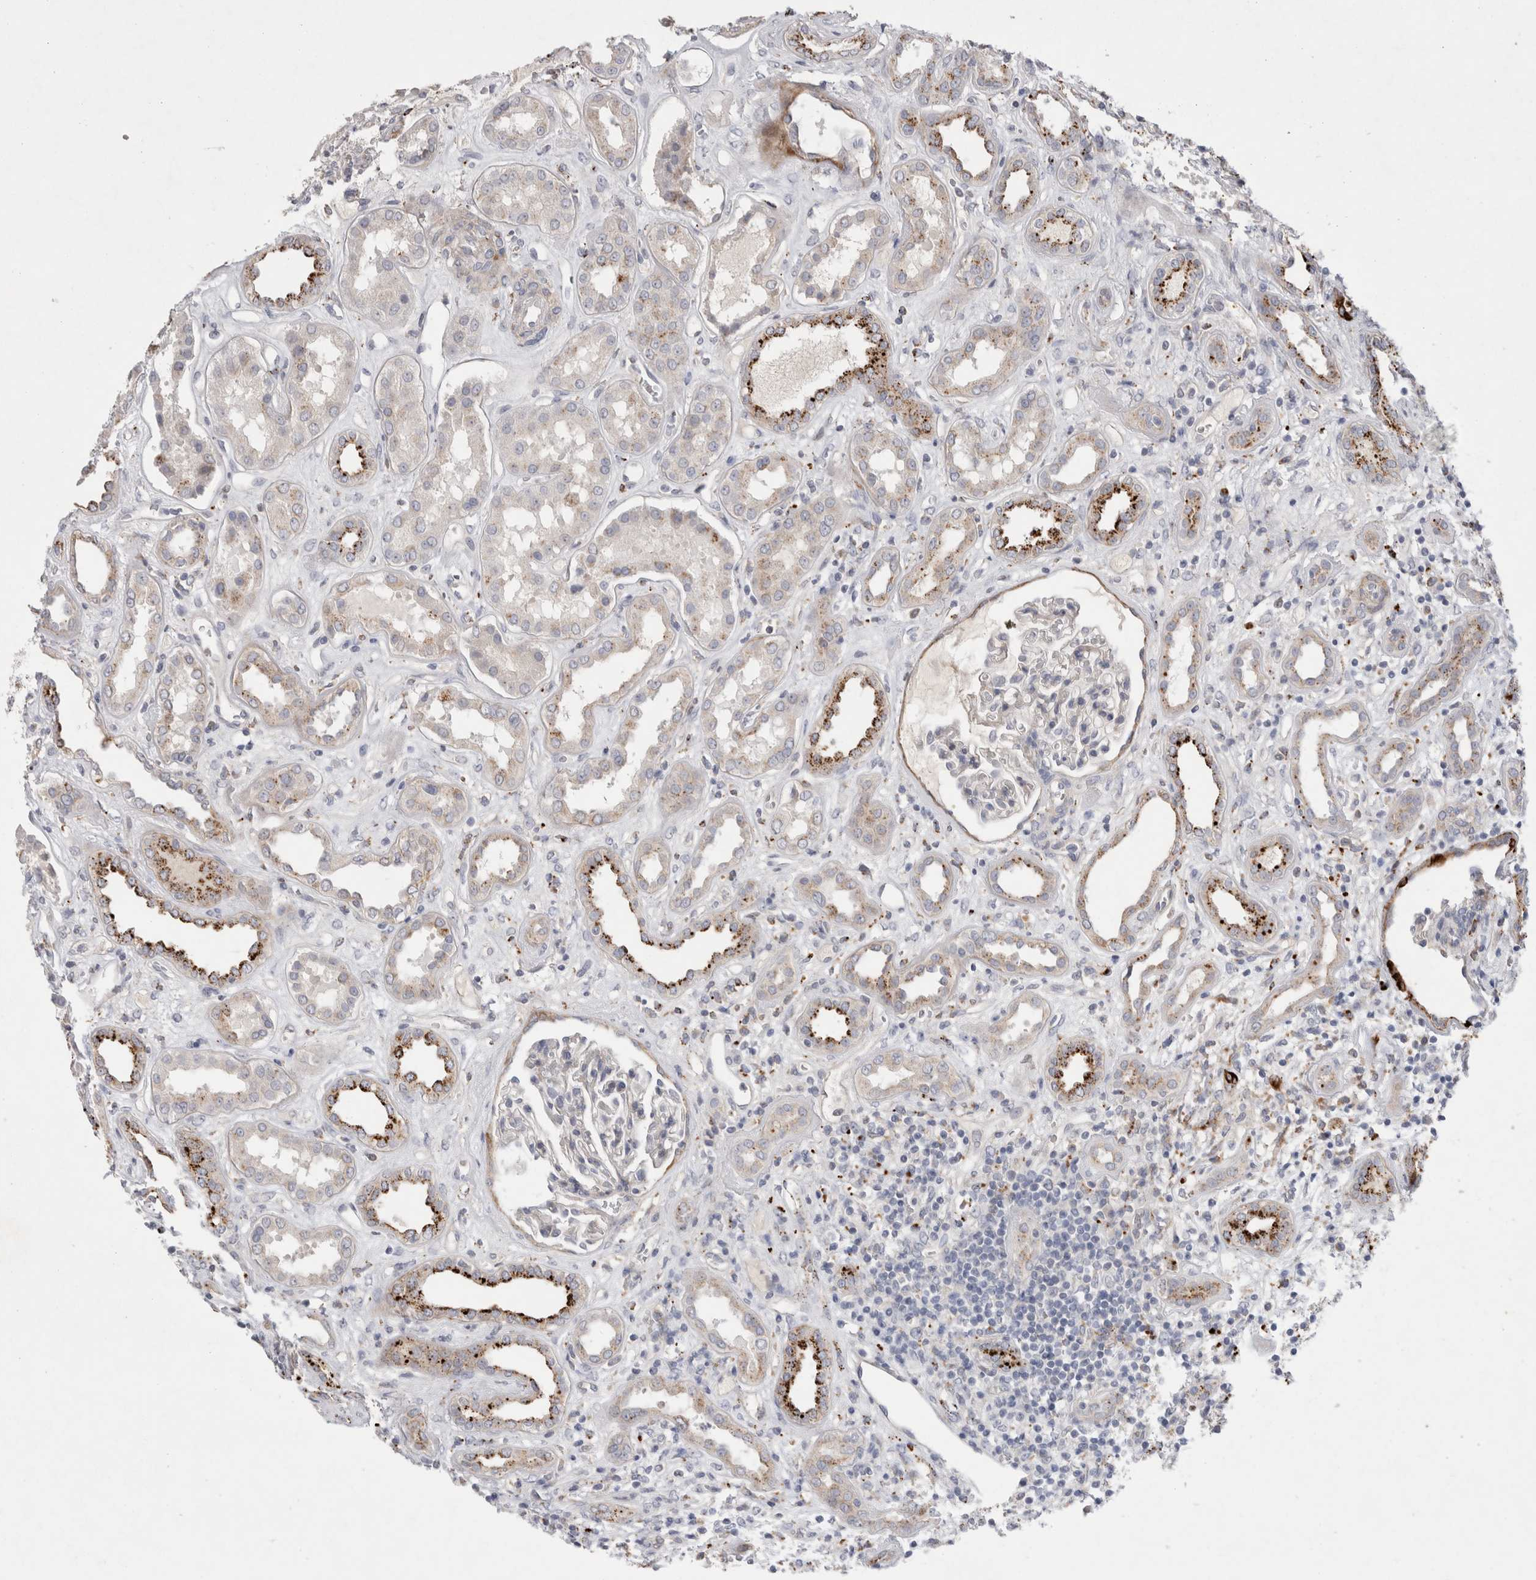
{"staining": {"intensity": "negative", "quantity": "none", "location": "none"}, "tissue": "kidney", "cell_type": "Cells in glomeruli", "image_type": "normal", "snomed": [{"axis": "morphology", "description": "Normal tissue, NOS"}, {"axis": "topography", "description": "Kidney"}], "caption": "Human kidney stained for a protein using immunohistochemistry exhibits no positivity in cells in glomeruli.", "gene": "GAA", "patient": {"sex": "male", "age": 59}}